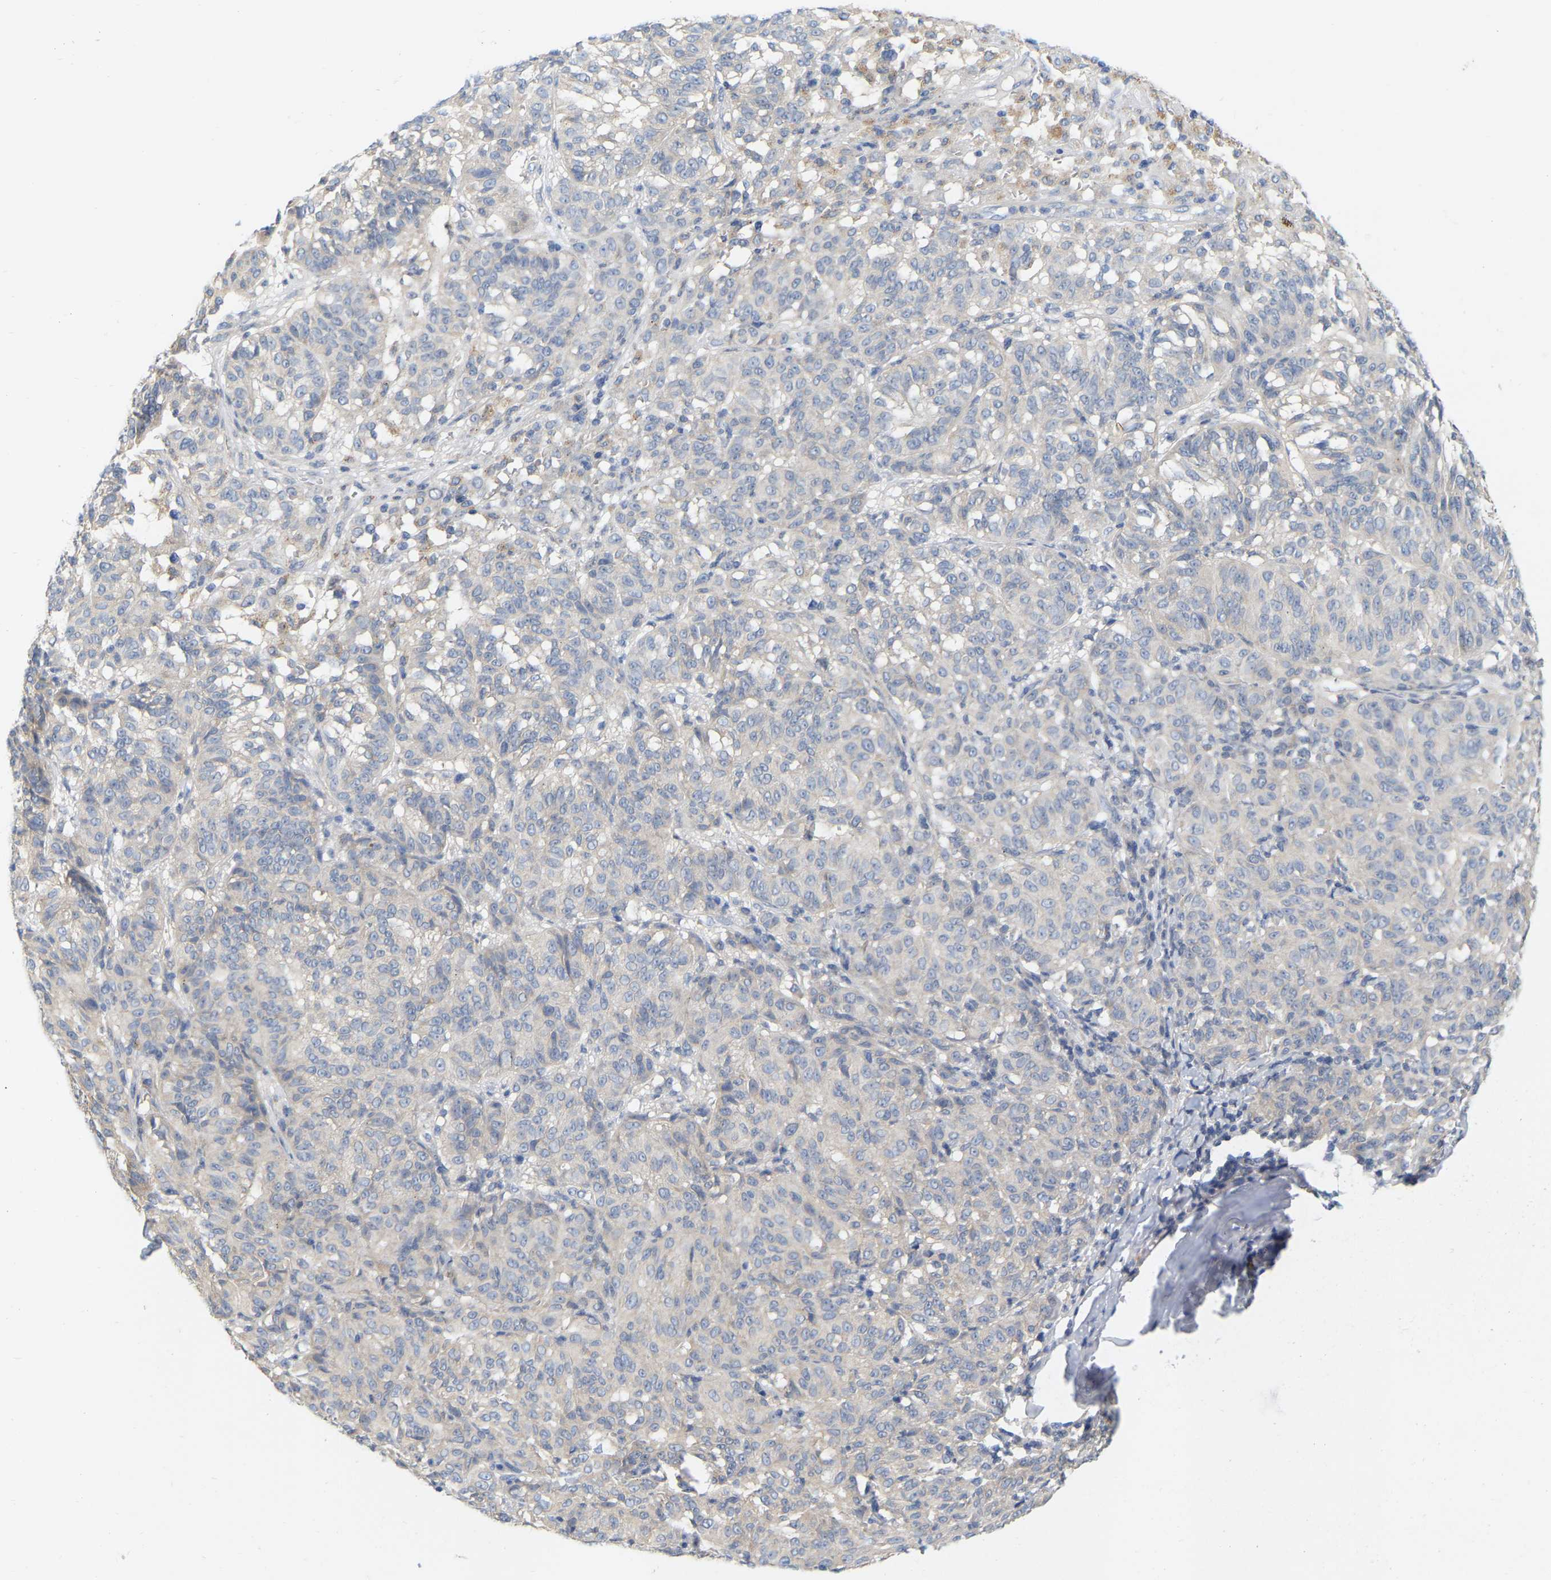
{"staining": {"intensity": "negative", "quantity": "none", "location": "none"}, "tissue": "melanoma", "cell_type": "Tumor cells", "image_type": "cancer", "snomed": [{"axis": "morphology", "description": "Malignant melanoma, NOS"}, {"axis": "topography", "description": "Skin"}], "caption": "IHC photomicrograph of human malignant melanoma stained for a protein (brown), which demonstrates no staining in tumor cells.", "gene": "WIPI2", "patient": {"sex": "female", "age": 72}}